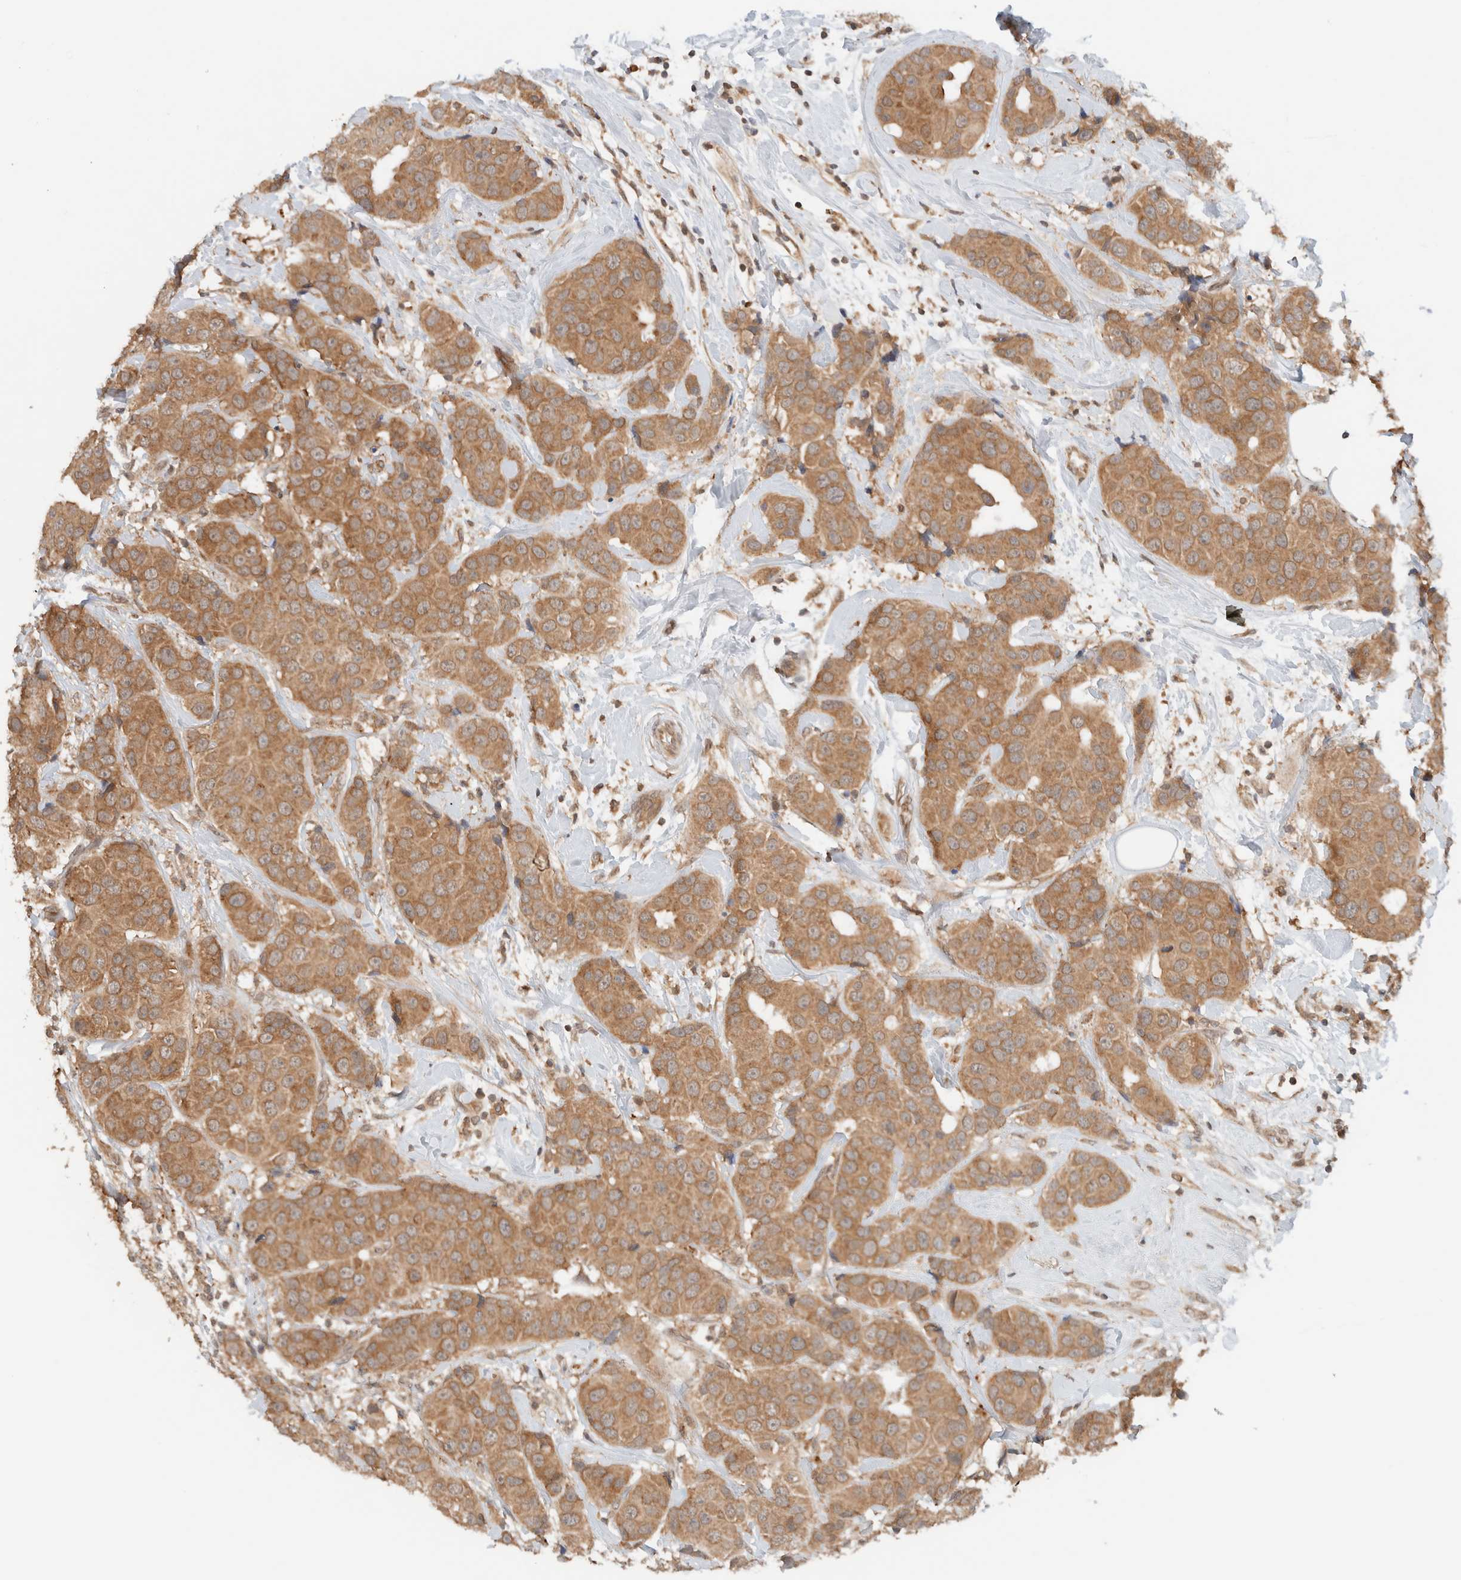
{"staining": {"intensity": "moderate", "quantity": ">75%", "location": "cytoplasmic/membranous"}, "tissue": "breast cancer", "cell_type": "Tumor cells", "image_type": "cancer", "snomed": [{"axis": "morphology", "description": "Normal tissue, NOS"}, {"axis": "morphology", "description": "Duct carcinoma"}, {"axis": "topography", "description": "Breast"}], "caption": "An immunohistochemistry image of tumor tissue is shown. Protein staining in brown shows moderate cytoplasmic/membranous positivity in breast cancer (infiltrating ductal carcinoma) within tumor cells.", "gene": "ARFGEF2", "patient": {"sex": "female", "age": 39}}